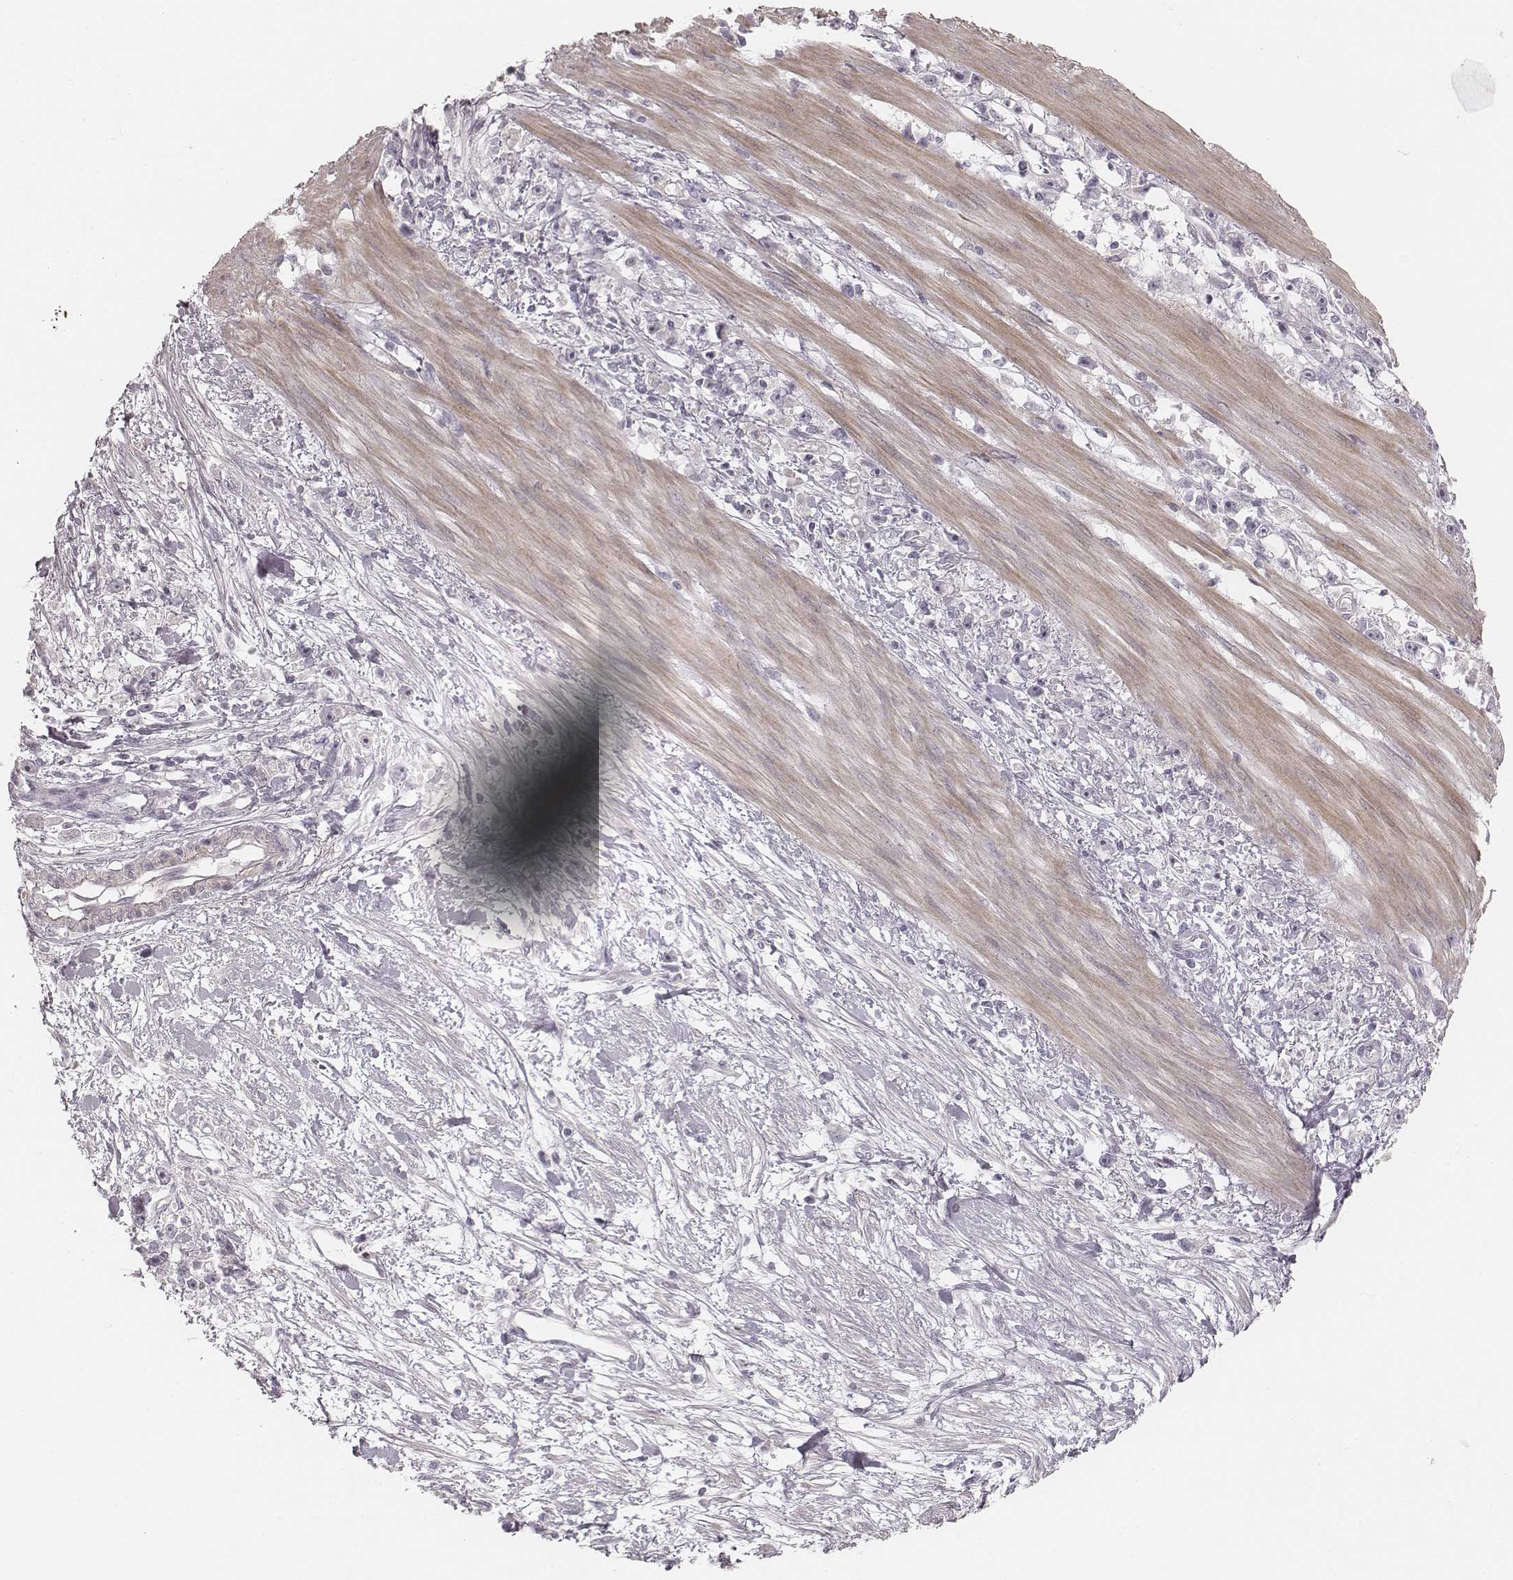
{"staining": {"intensity": "negative", "quantity": "none", "location": "none"}, "tissue": "stomach cancer", "cell_type": "Tumor cells", "image_type": "cancer", "snomed": [{"axis": "morphology", "description": "Adenocarcinoma, NOS"}, {"axis": "topography", "description": "Stomach"}], "caption": "Immunohistochemistry of human adenocarcinoma (stomach) shows no positivity in tumor cells.", "gene": "SPATA24", "patient": {"sex": "female", "age": 59}}